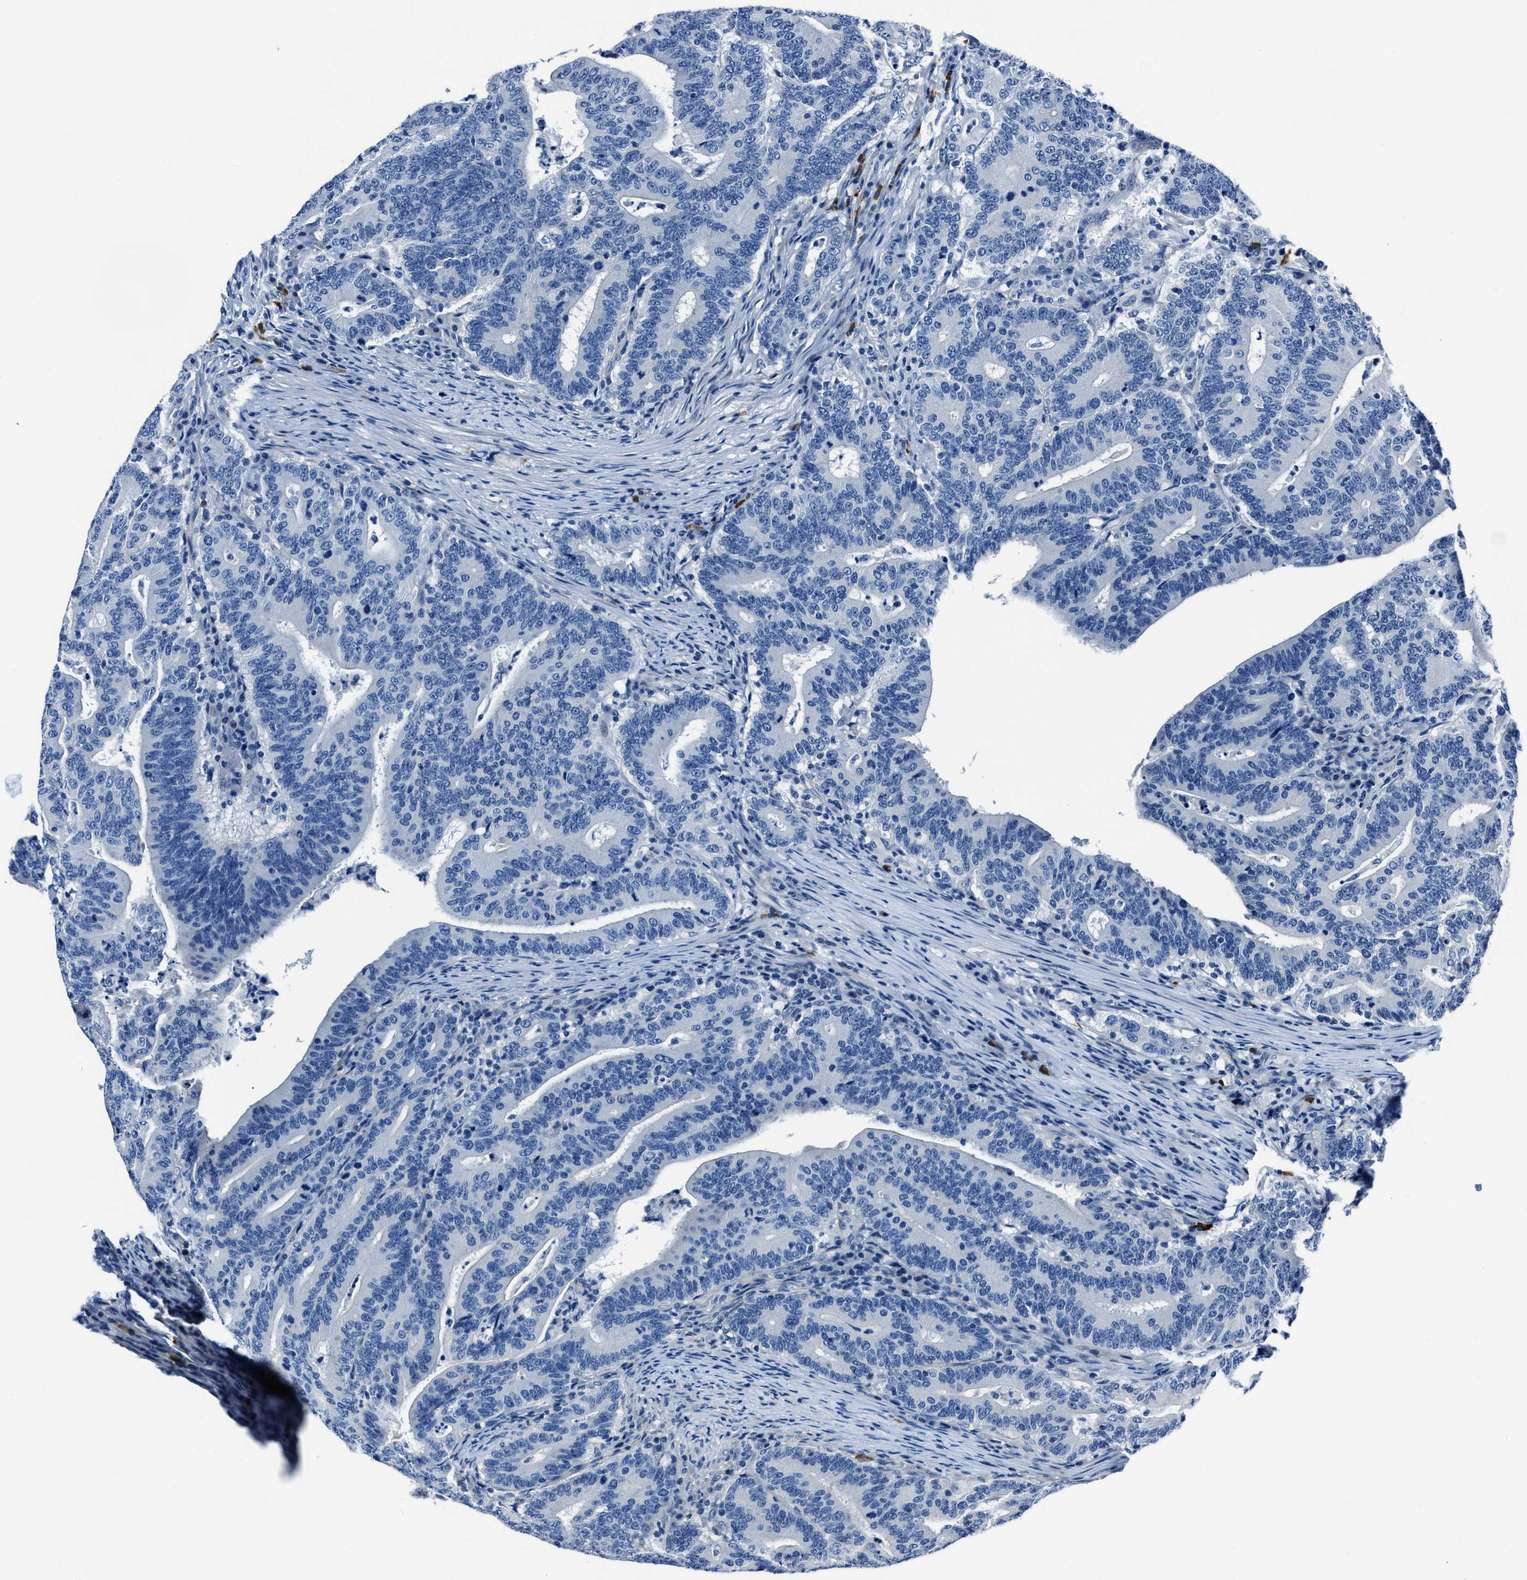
{"staining": {"intensity": "negative", "quantity": "none", "location": "none"}, "tissue": "colorectal cancer", "cell_type": "Tumor cells", "image_type": "cancer", "snomed": [{"axis": "morphology", "description": "Adenocarcinoma, NOS"}, {"axis": "topography", "description": "Colon"}], "caption": "Tumor cells are negative for protein expression in human colorectal cancer (adenocarcinoma). (DAB (3,3'-diaminobenzidine) IHC, high magnification).", "gene": "NACAD", "patient": {"sex": "female", "age": 66}}